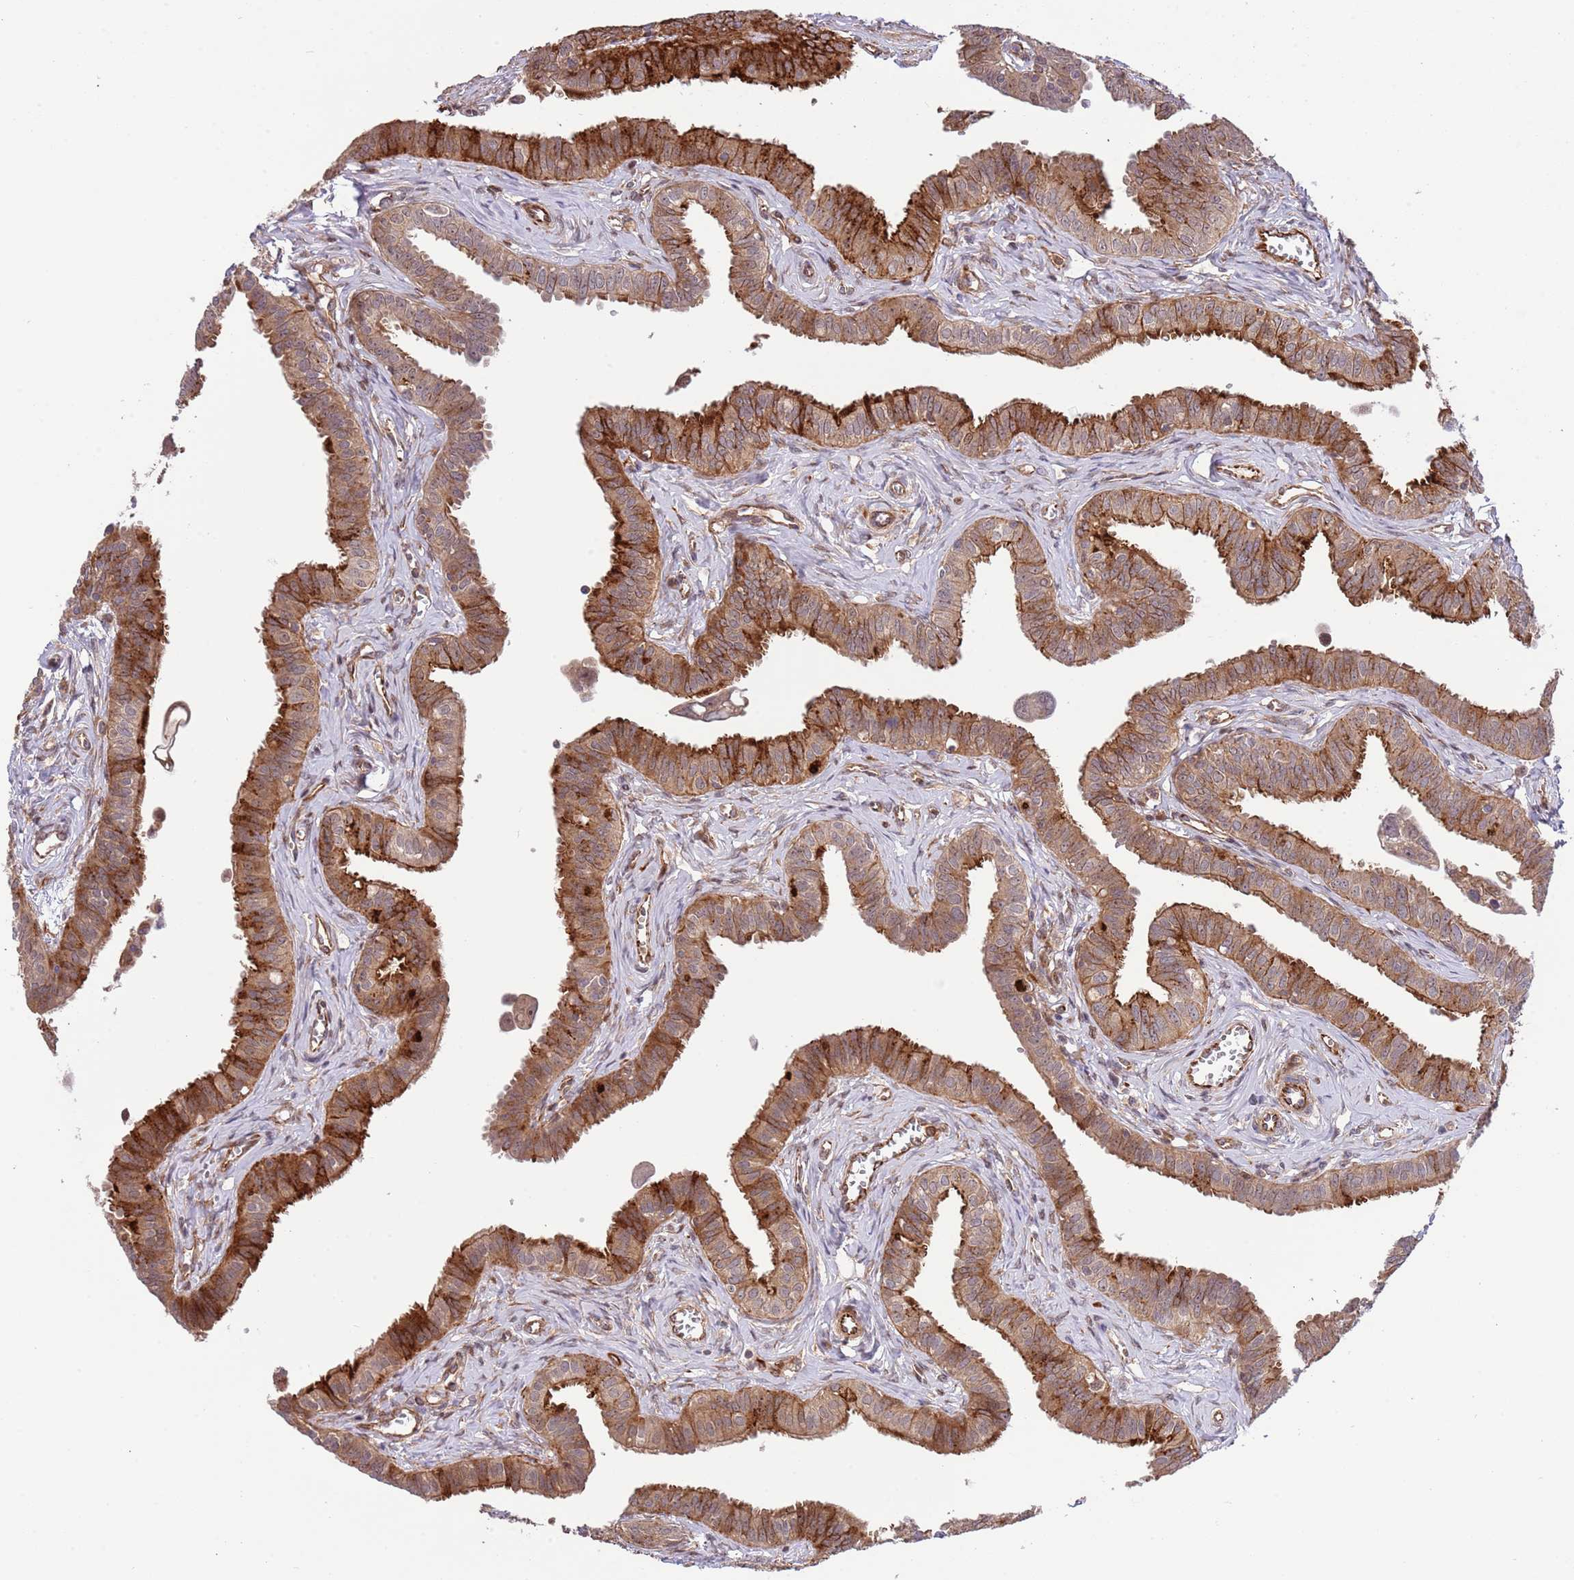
{"staining": {"intensity": "strong", "quantity": ">75%", "location": "cytoplasmic/membranous"}, "tissue": "fallopian tube", "cell_type": "Glandular cells", "image_type": "normal", "snomed": [{"axis": "morphology", "description": "Normal tissue, NOS"}, {"axis": "morphology", "description": "Carcinoma, NOS"}, {"axis": "topography", "description": "Fallopian tube"}, {"axis": "topography", "description": "Ovary"}], "caption": "This histopathology image demonstrates immunohistochemistry (IHC) staining of unremarkable fallopian tube, with high strong cytoplasmic/membranous staining in about >75% of glandular cells.", "gene": "NEK3", "patient": {"sex": "female", "age": 59}}